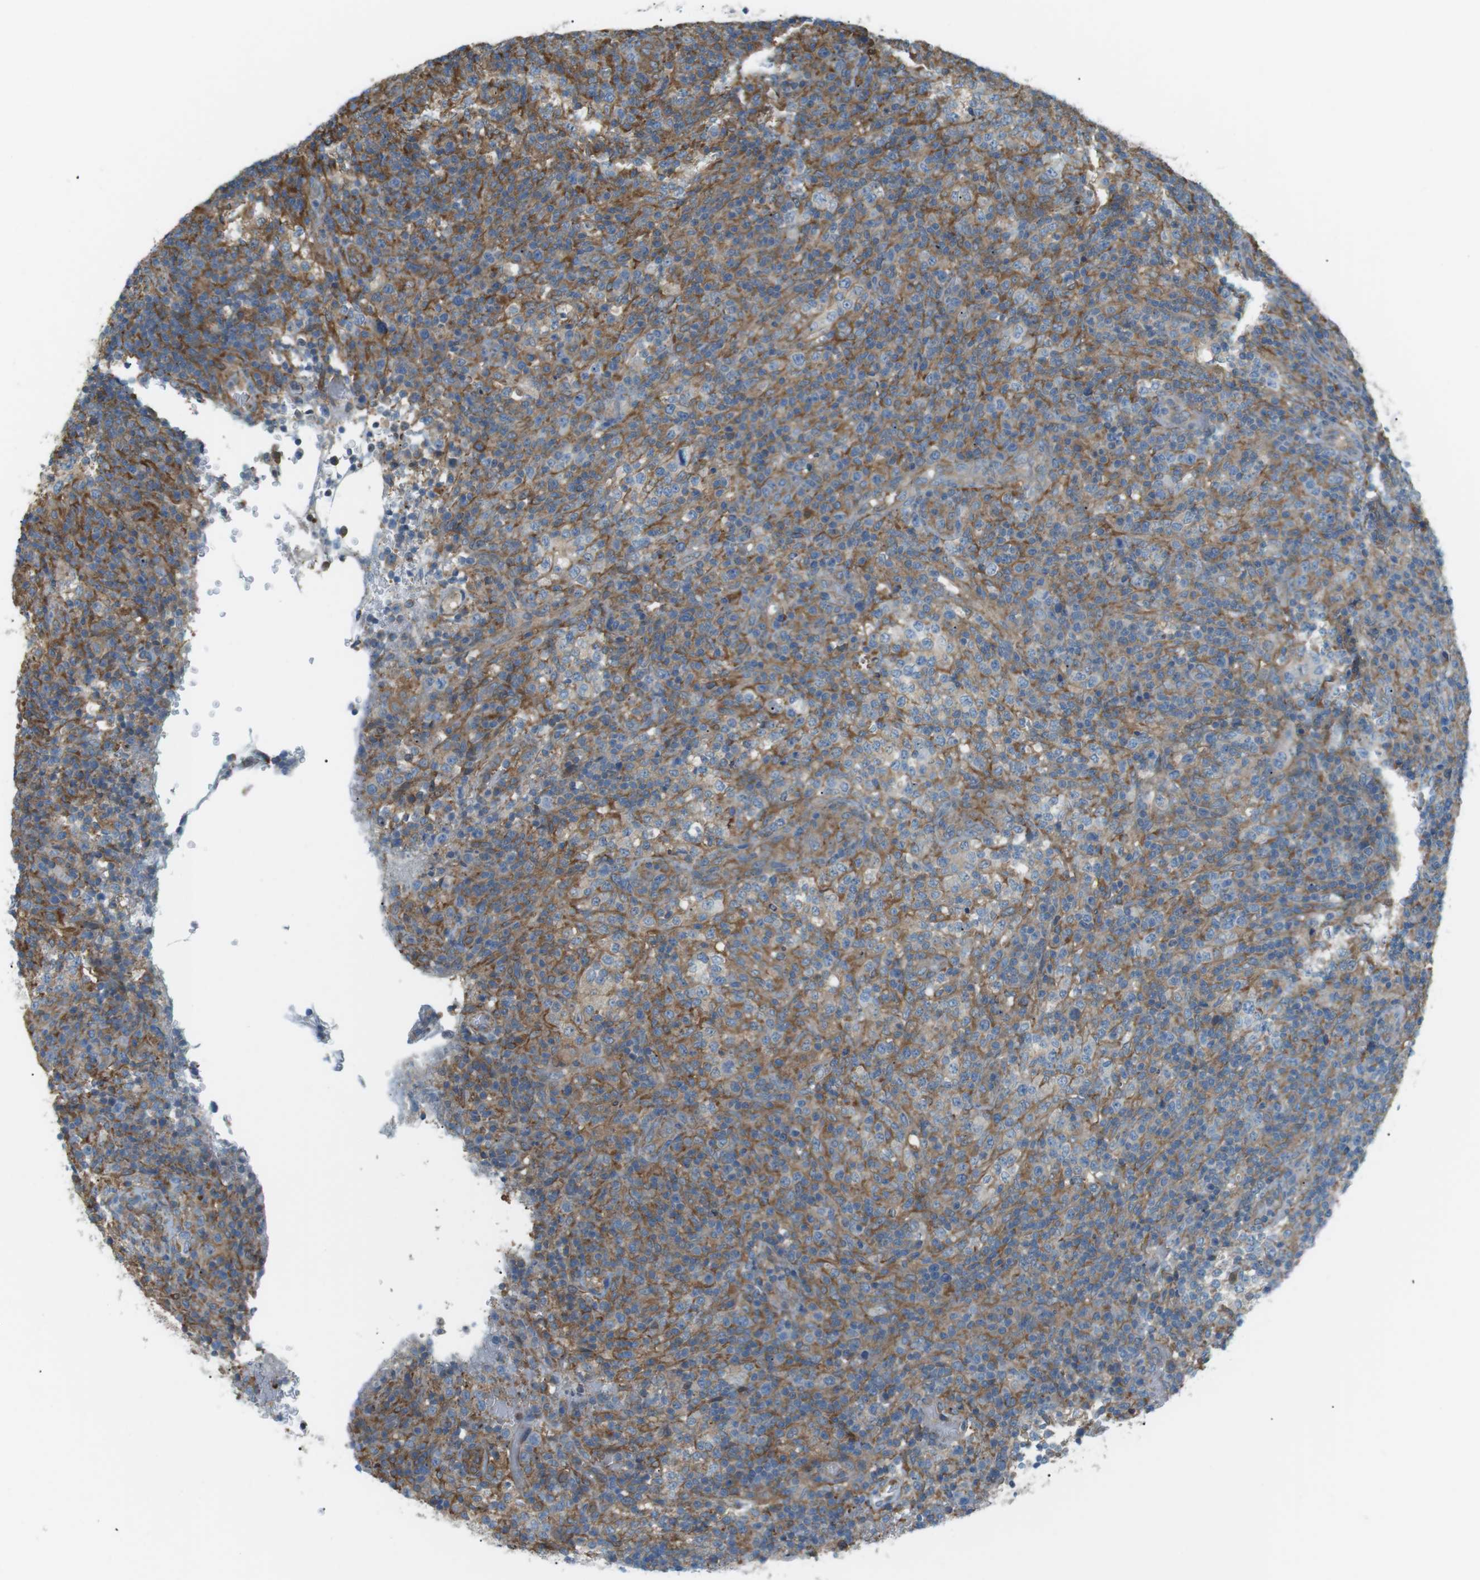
{"staining": {"intensity": "moderate", "quantity": "25%-75%", "location": "cytoplasmic/membranous"}, "tissue": "lymphoma", "cell_type": "Tumor cells", "image_type": "cancer", "snomed": [{"axis": "morphology", "description": "Malignant lymphoma, non-Hodgkin's type, High grade"}, {"axis": "topography", "description": "Lymph node"}], "caption": "About 25%-75% of tumor cells in human lymphoma display moderate cytoplasmic/membranous protein expression as visualized by brown immunohistochemical staining.", "gene": "PEPD", "patient": {"sex": "female", "age": 76}}